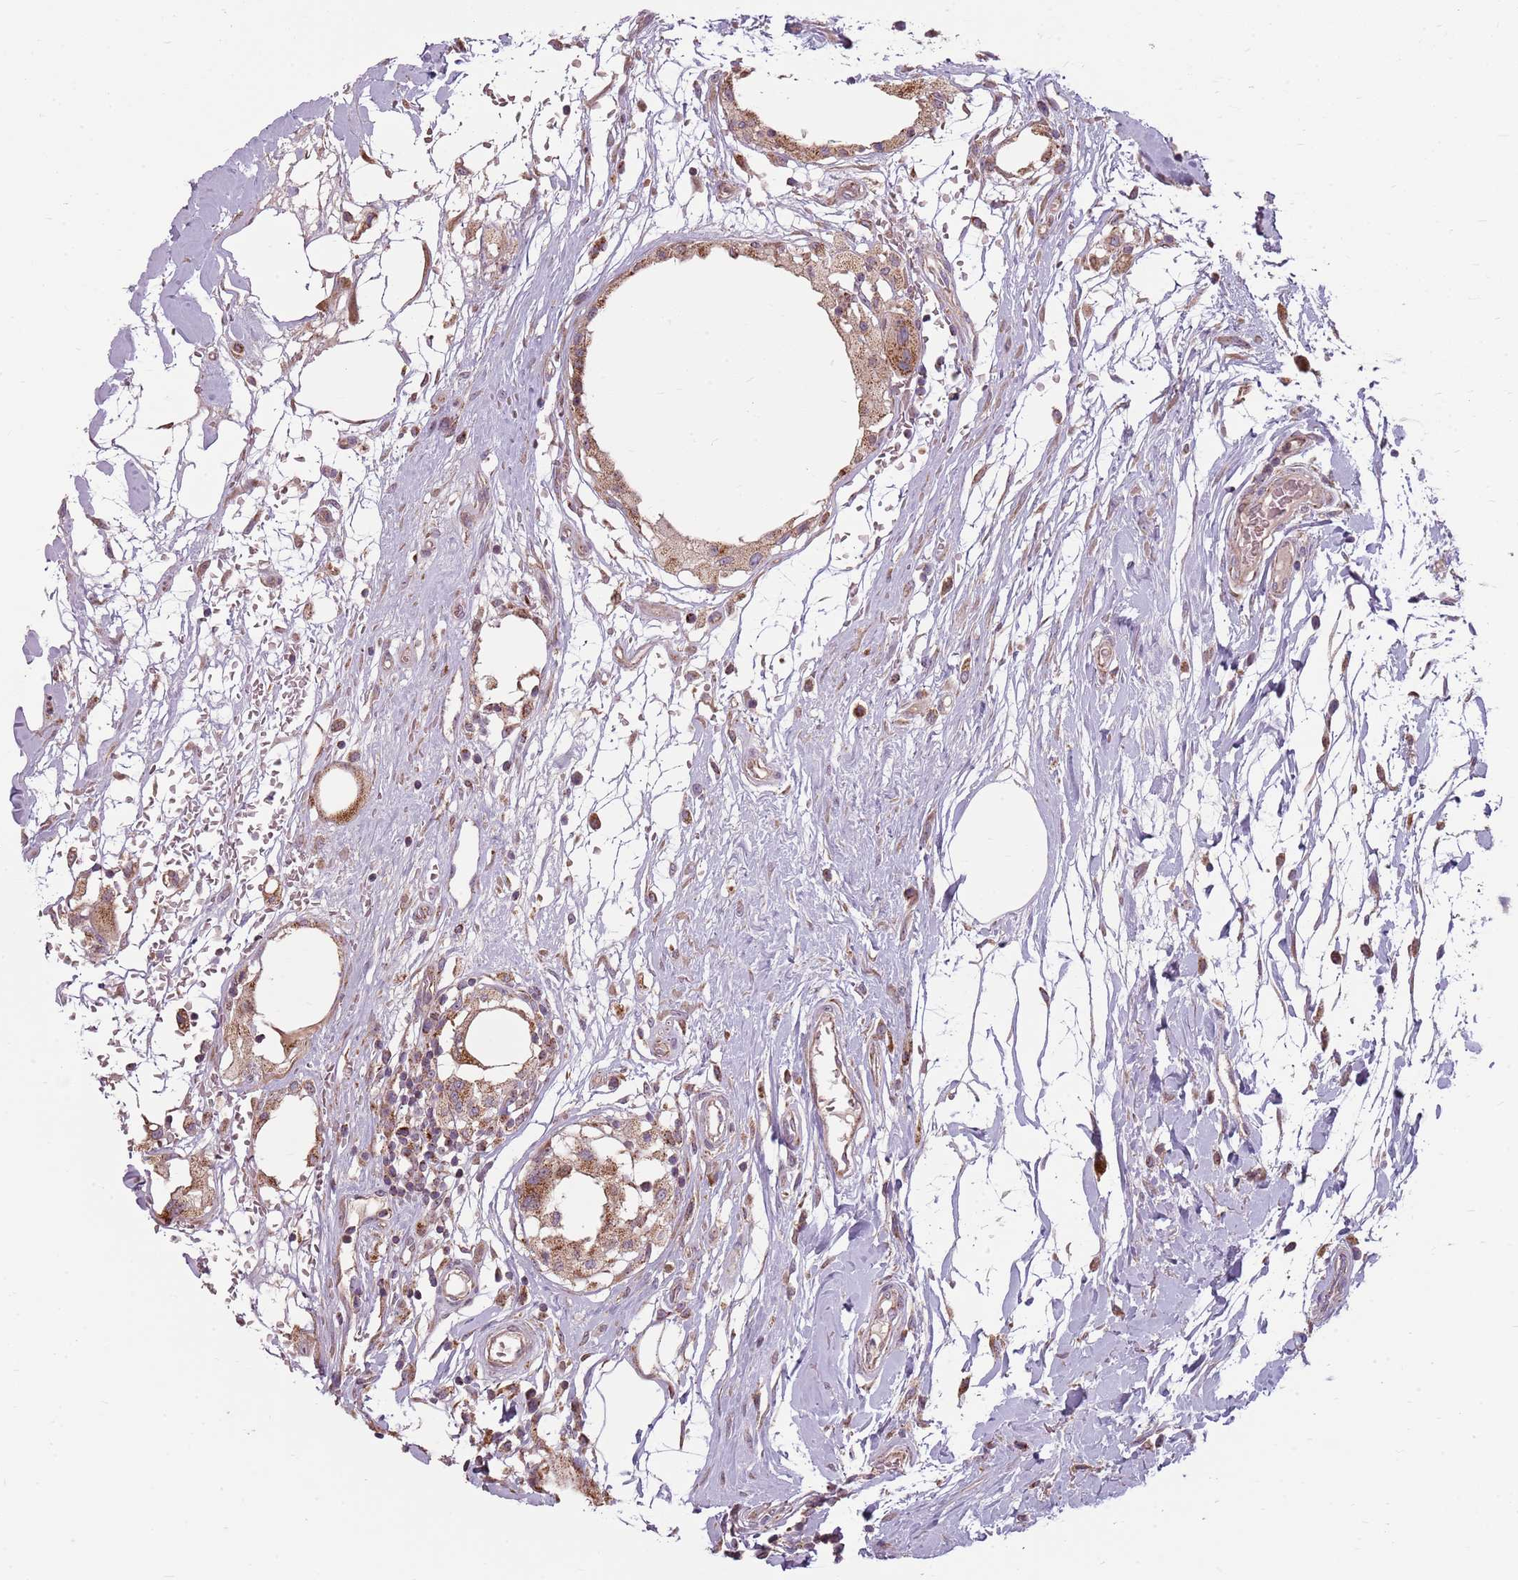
{"staining": {"intensity": "moderate", "quantity": ">75%", "location": "cytoplasmic/membranous"}, "tissue": "breast cancer", "cell_type": "Tumor cells", "image_type": "cancer", "snomed": [{"axis": "morphology", "description": "Duct carcinoma"}, {"axis": "topography", "description": "Breast"}], "caption": "Breast cancer (infiltrating ductal carcinoma) stained for a protein displays moderate cytoplasmic/membranous positivity in tumor cells.", "gene": "ZNF530", "patient": {"sex": "female", "age": 55}}